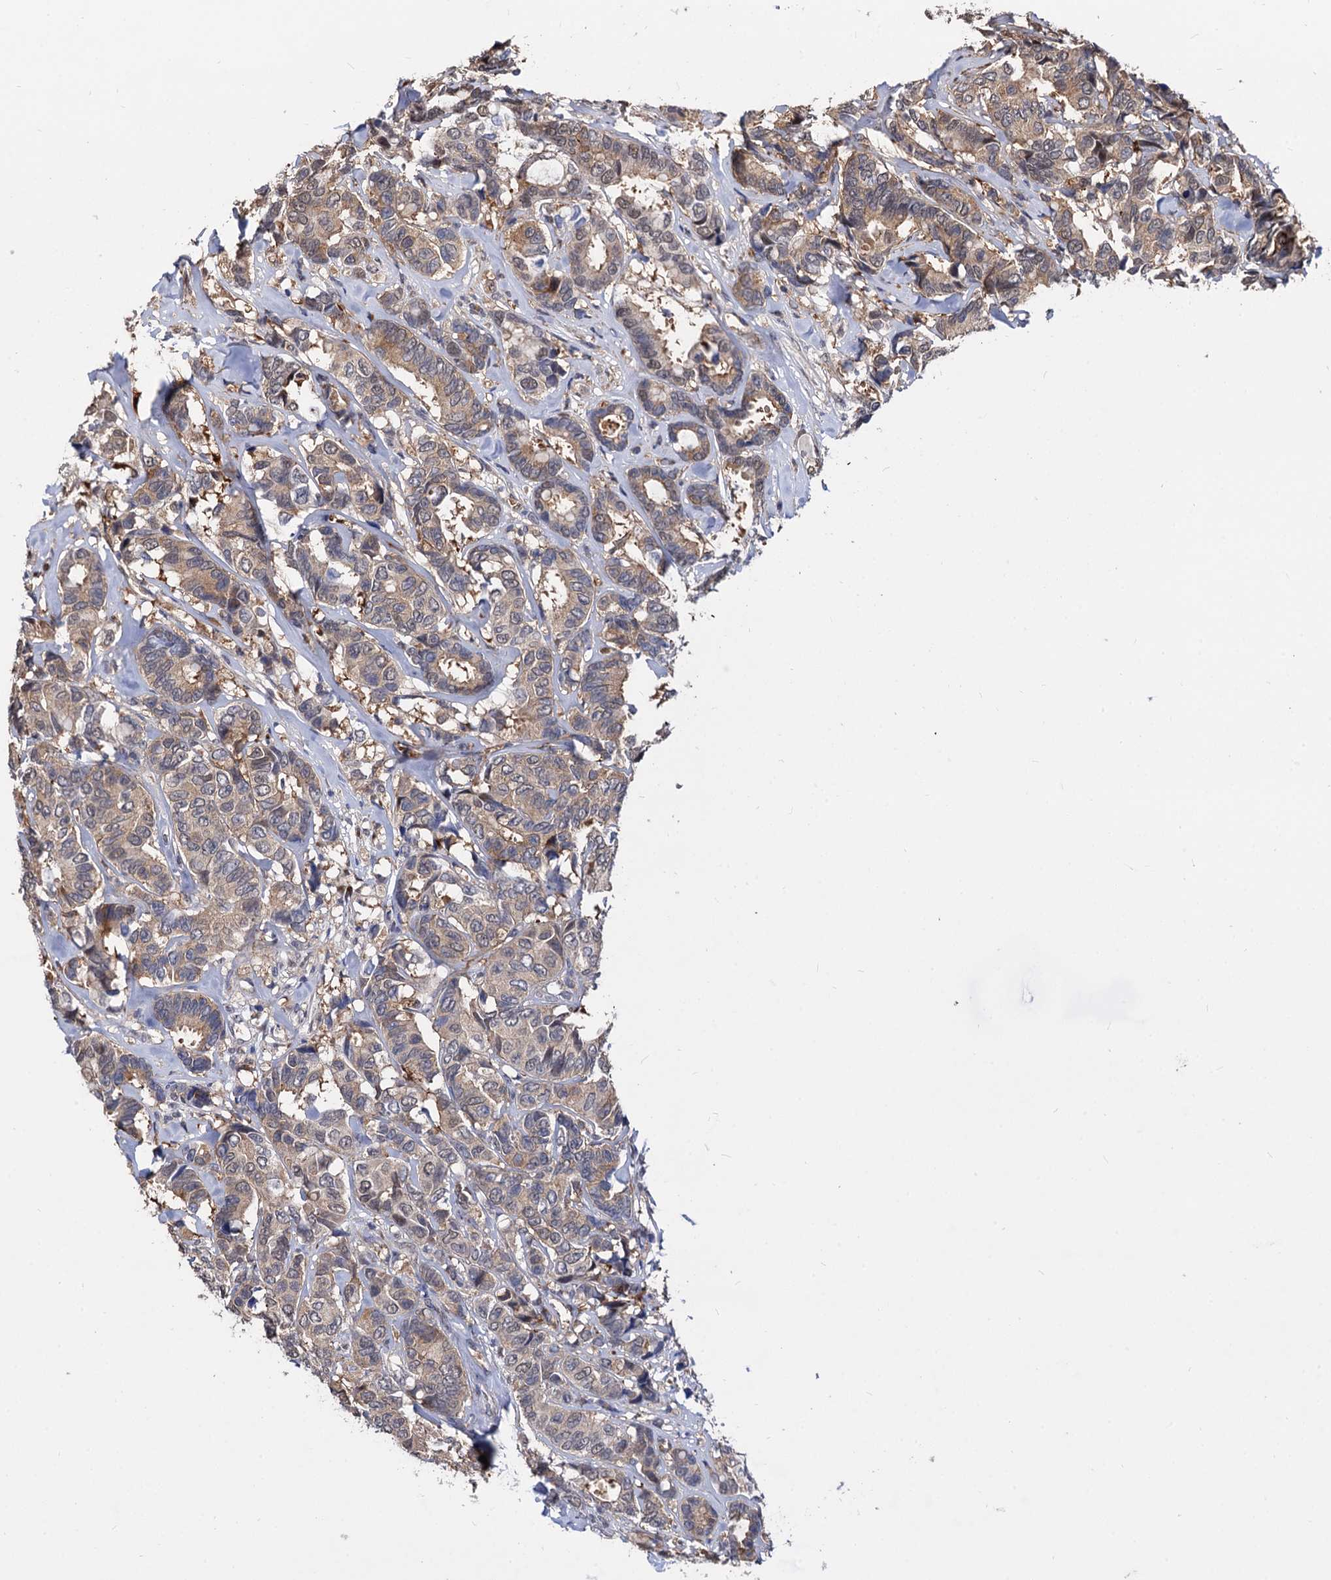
{"staining": {"intensity": "weak", "quantity": ">75%", "location": "cytoplasmic/membranous"}, "tissue": "breast cancer", "cell_type": "Tumor cells", "image_type": "cancer", "snomed": [{"axis": "morphology", "description": "Duct carcinoma"}, {"axis": "topography", "description": "Breast"}], "caption": "Immunohistochemistry (IHC) staining of breast cancer (infiltrating ductal carcinoma), which displays low levels of weak cytoplasmic/membranous positivity in about >75% of tumor cells indicating weak cytoplasmic/membranous protein positivity. The staining was performed using DAB (3,3'-diaminobenzidine) (brown) for protein detection and nuclei were counterstained in hematoxylin (blue).", "gene": "PSMD4", "patient": {"sex": "female", "age": 87}}